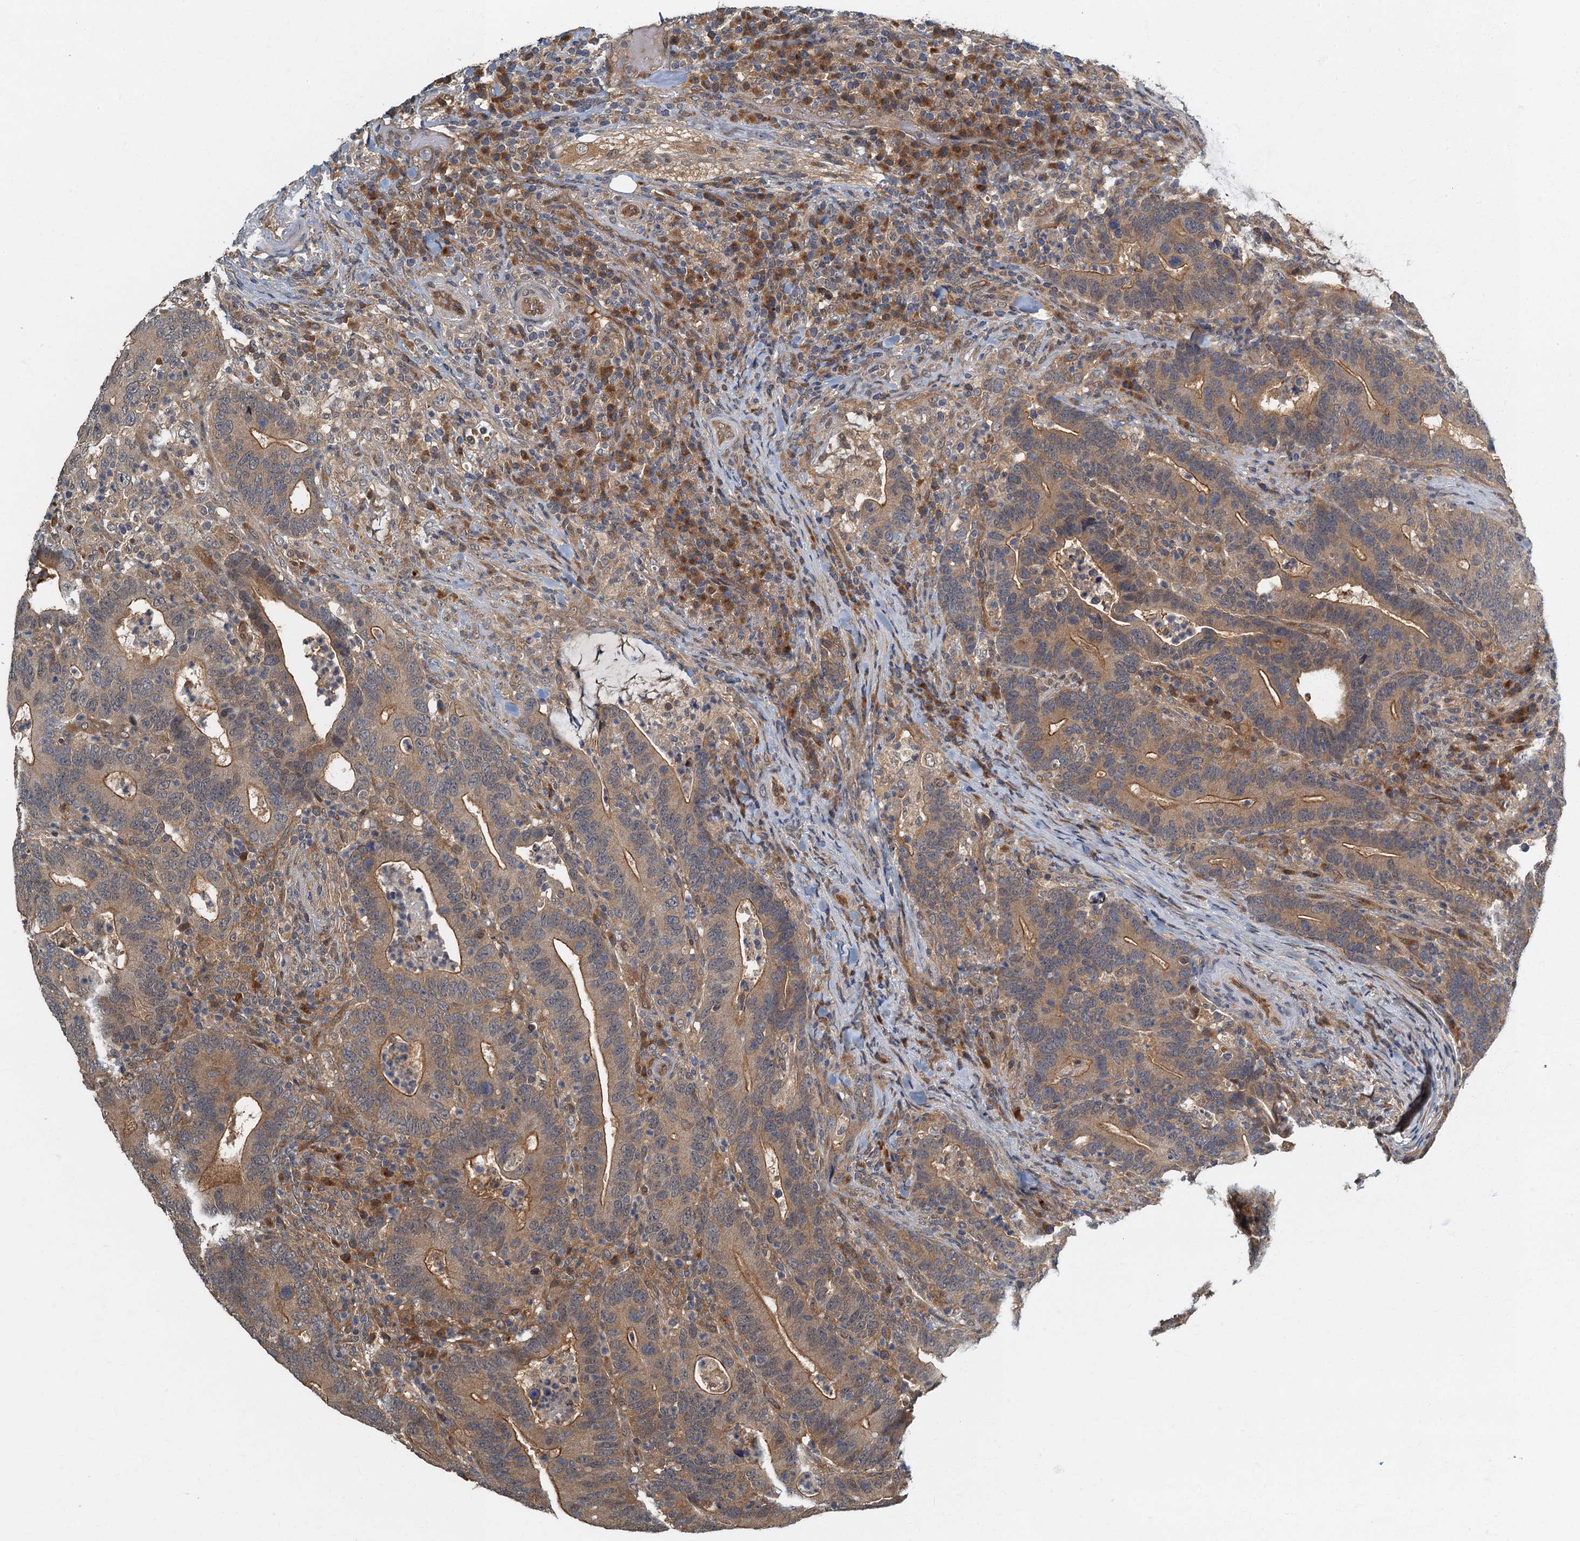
{"staining": {"intensity": "moderate", "quantity": ">75%", "location": "cytoplasmic/membranous"}, "tissue": "colorectal cancer", "cell_type": "Tumor cells", "image_type": "cancer", "snomed": [{"axis": "morphology", "description": "Adenocarcinoma, NOS"}, {"axis": "topography", "description": "Colon"}], "caption": "Protein analysis of adenocarcinoma (colorectal) tissue displays moderate cytoplasmic/membranous expression in about >75% of tumor cells.", "gene": "TBCK", "patient": {"sex": "female", "age": 66}}